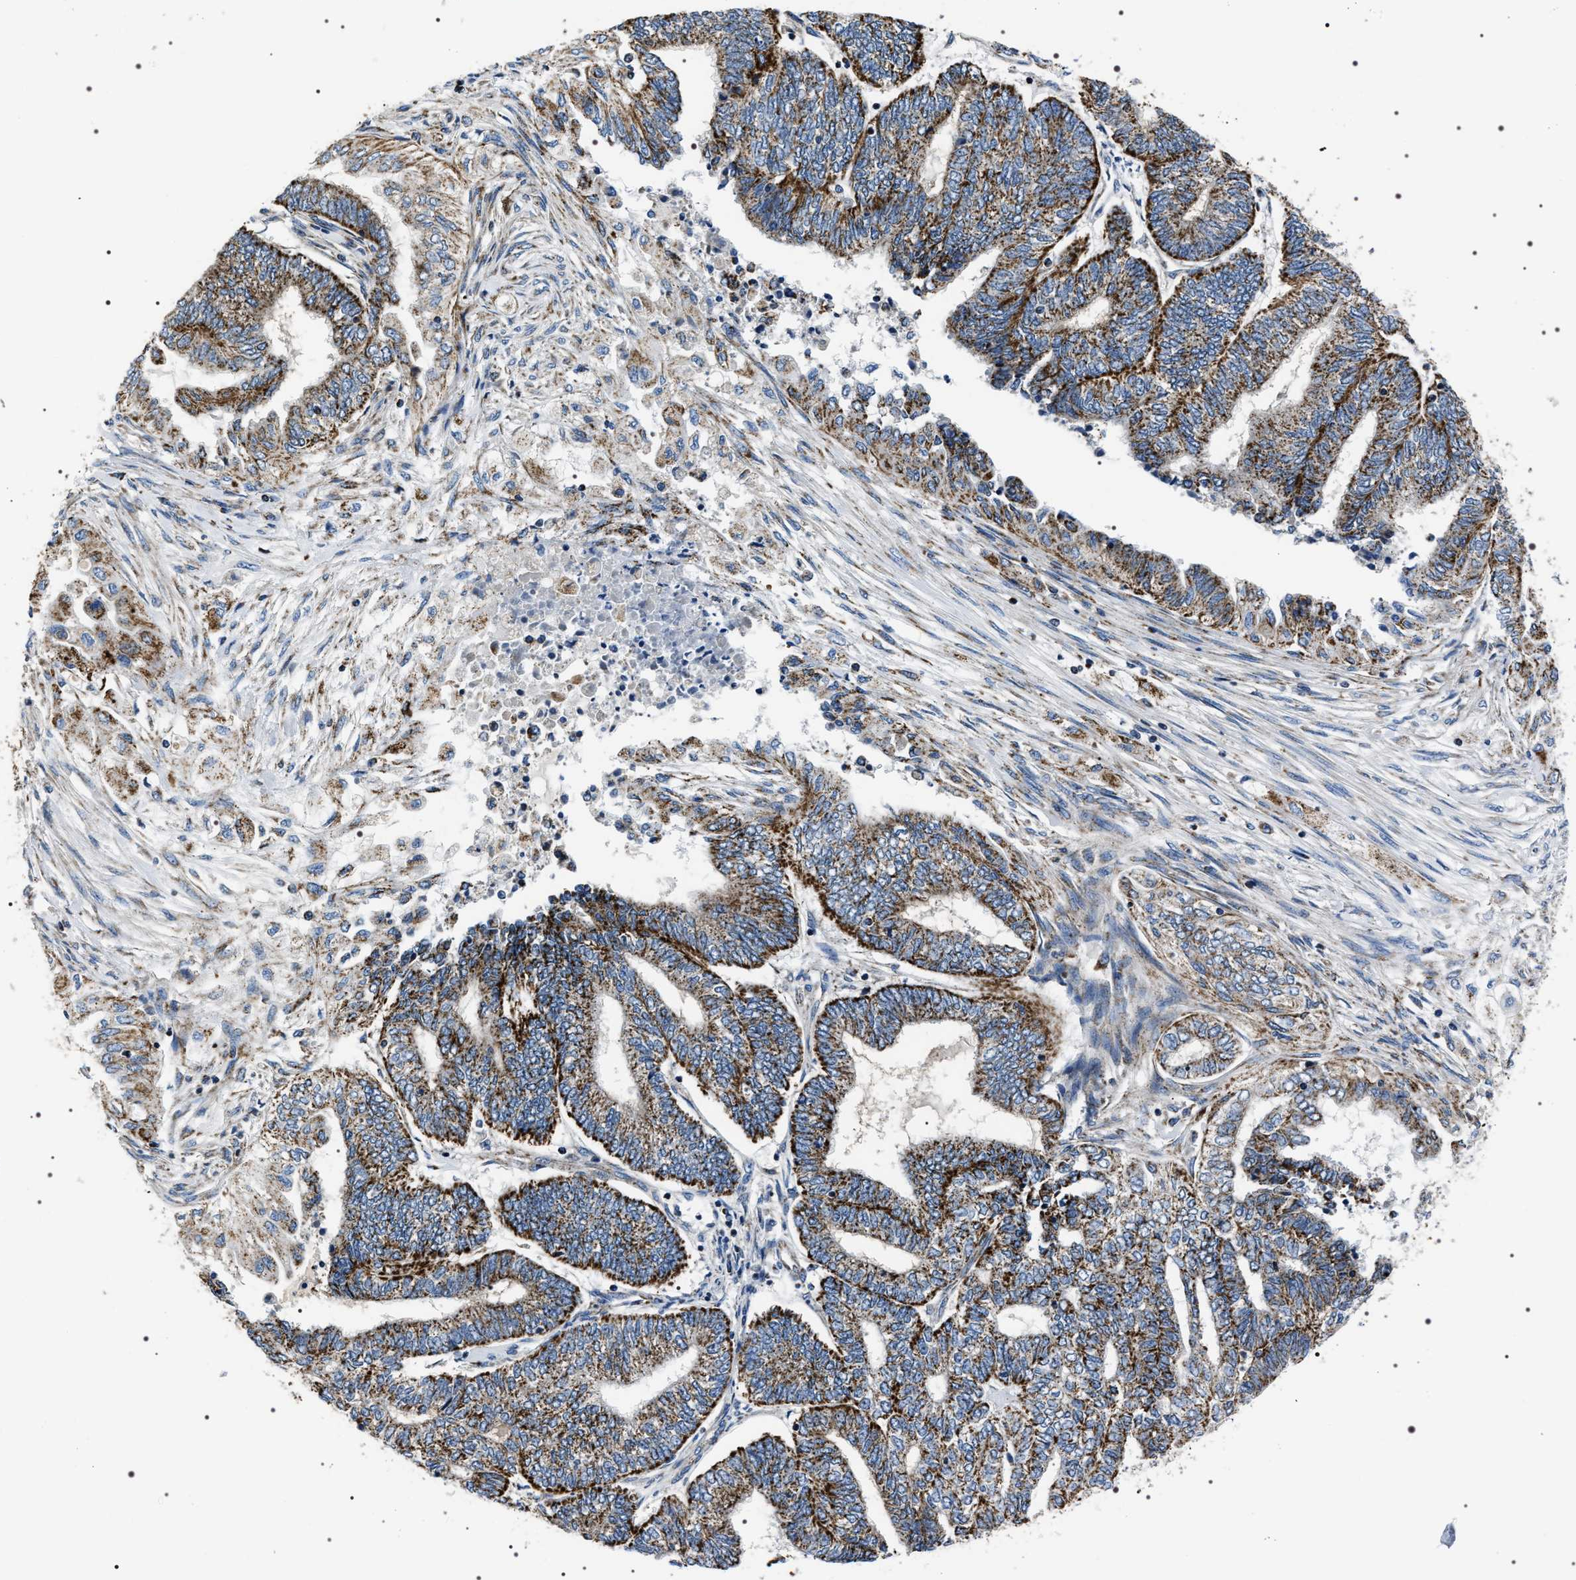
{"staining": {"intensity": "strong", "quantity": ">75%", "location": "cytoplasmic/membranous"}, "tissue": "endometrial cancer", "cell_type": "Tumor cells", "image_type": "cancer", "snomed": [{"axis": "morphology", "description": "Adenocarcinoma, NOS"}, {"axis": "topography", "description": "Uterus"}, {"axis": "topography", "description": "Endometrium"}], "caption": "Endometrial adenocarcinoma tissue demonstrates strong cytoplasmic/membranous positivity in about >75% of tumor cells Ihc stains the protein of interest in brown and the nuclei are stained blue.", "gene": "NTMT1", "patient": {"sex": "female", "age": 70}}